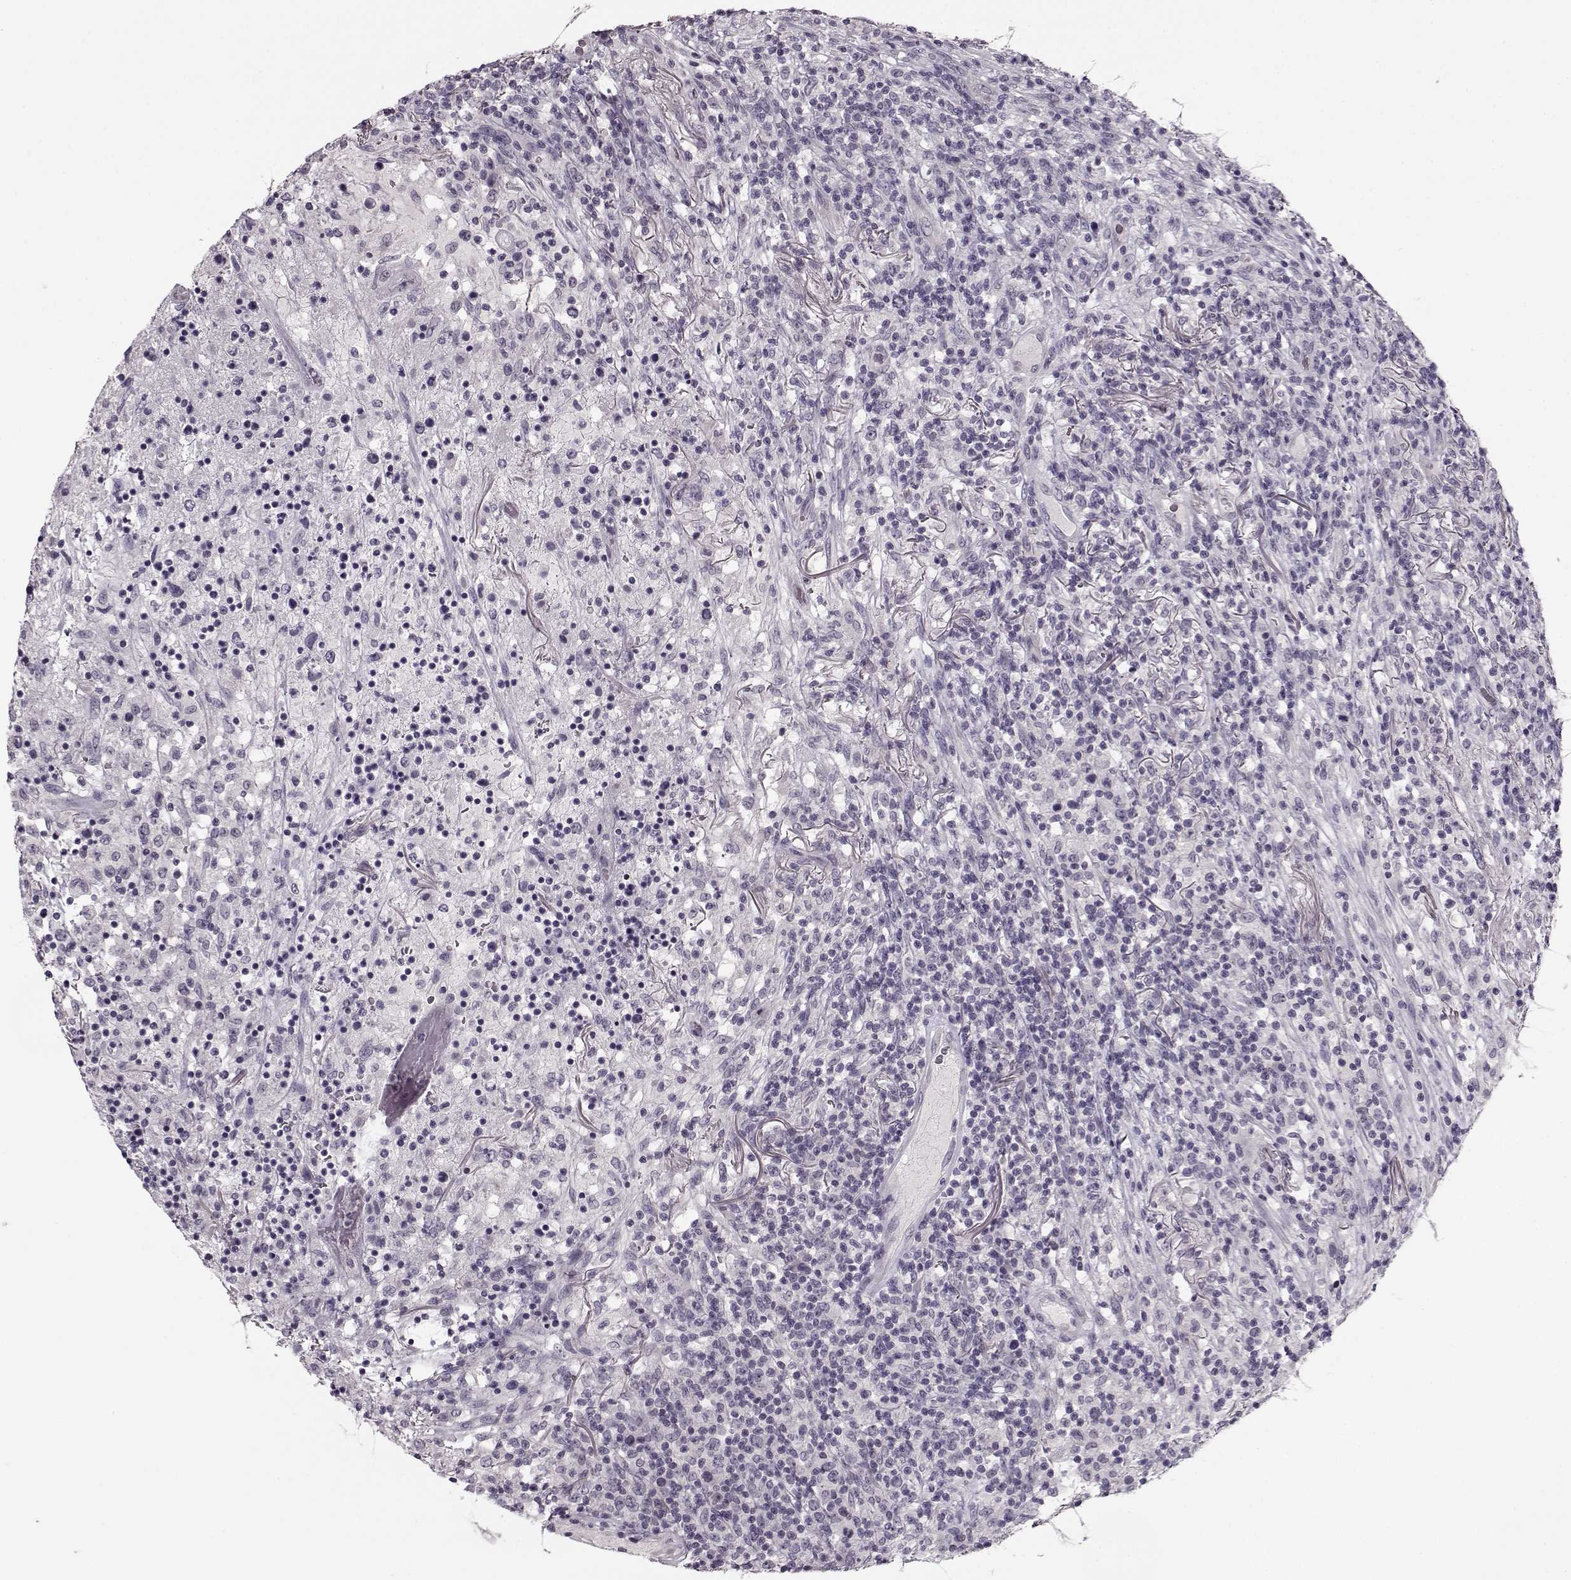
{"staining": {"intensity": "negative", "quantity": "none", "location": "none"}, "tissue": "lymphoma", "cell_type": "Tumor cells", "image_type": "cancer", "snomed": [{"axis": "morphology", "description": "Malignant lymphoma, non-Hodgkin's type, High grade"}, {"axis": "topography", "description": "Lung"}], "caption": "The image displays no staining of tumor cells in lymphoma.", "gene": "RP1L1", "patient": {"sex": "male", "age": 79}}